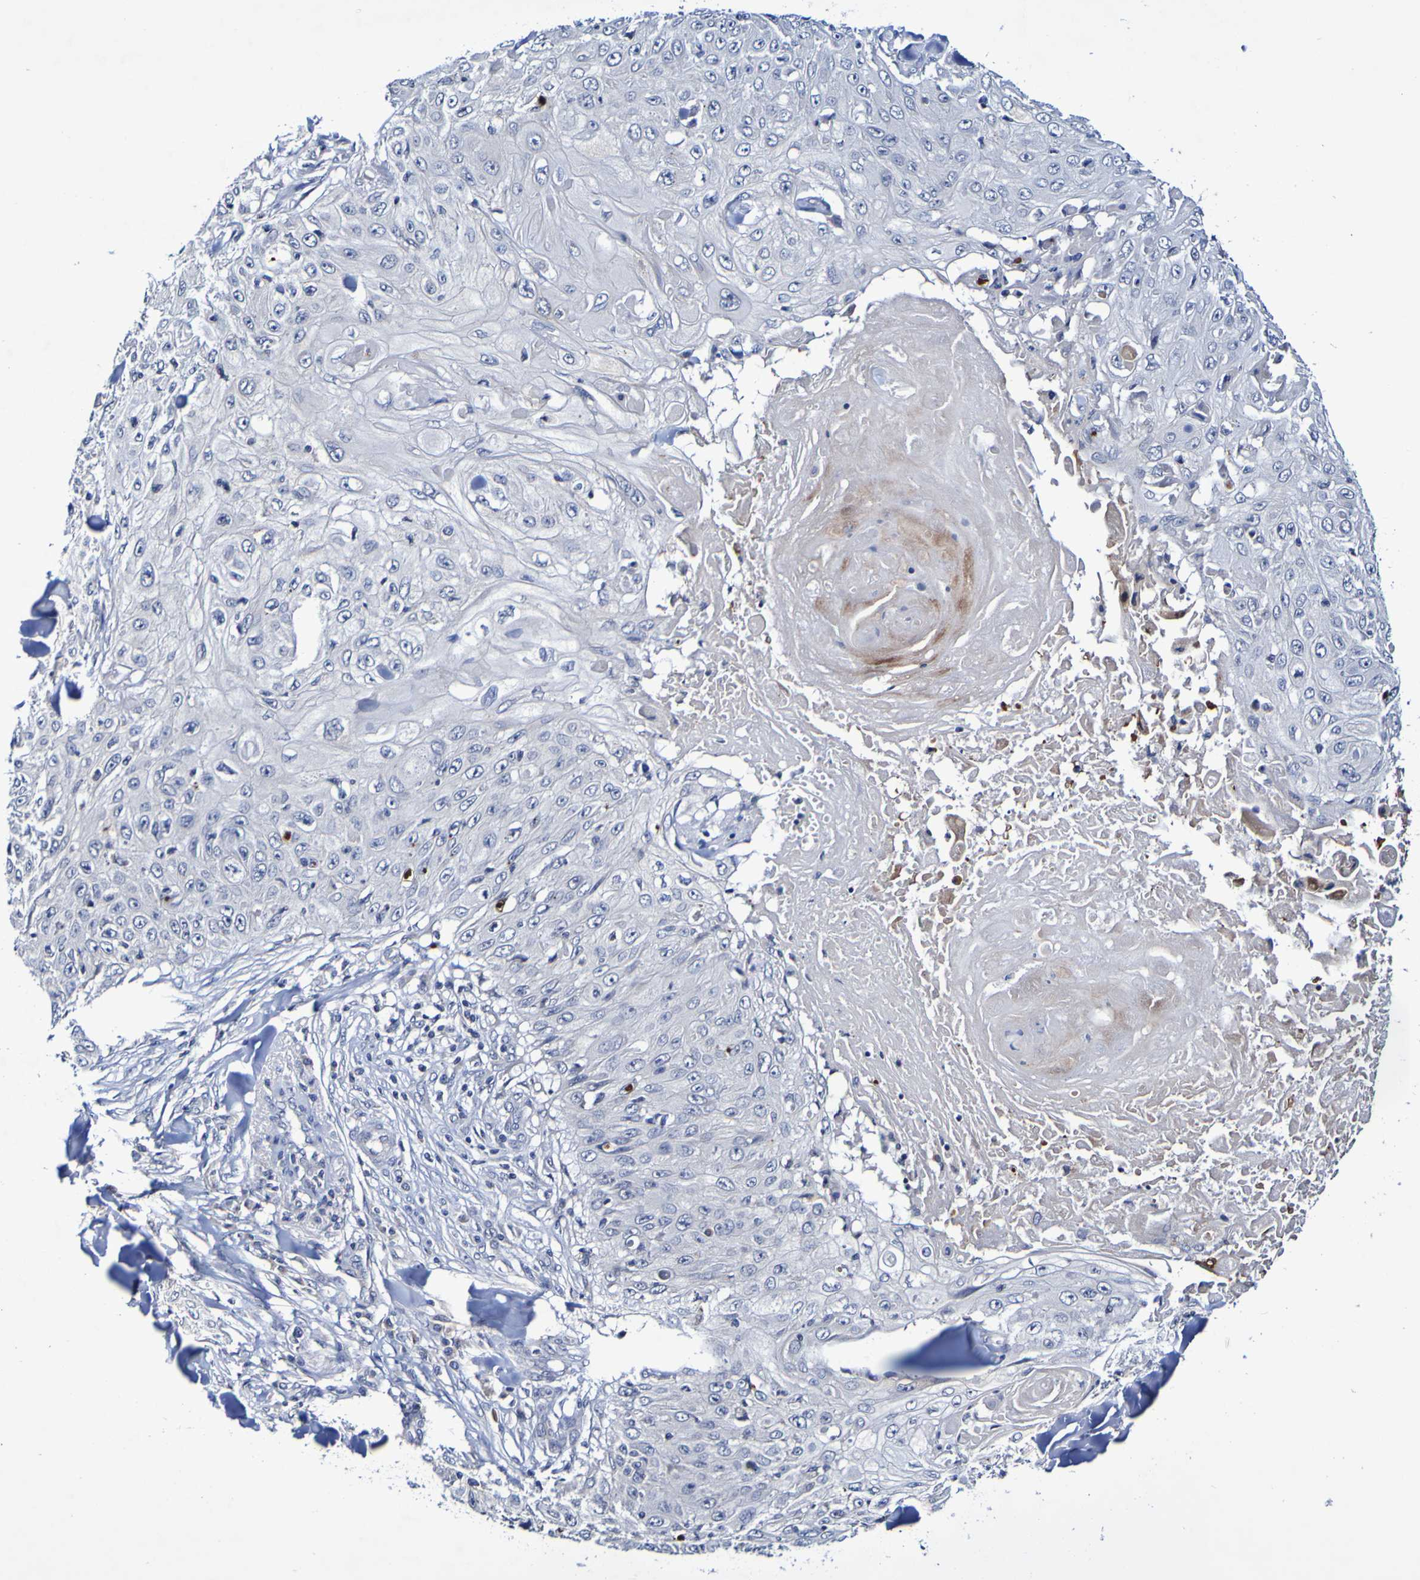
{"staining": {"intensity": "negative", "quantity": "none", "location": "none"}, "tissue": "skin cancer", "cell_type": "Tumor cells", "image_type": "cancer", "snomed": [{"axis": "morphology", "description": "Squamous cell carcinoma, NOS"}, {"axis": "topography", "description": "Skin"}], "caption": "An immunohistochemistry image of skin cancer (squamous cell carcinoma) is shown. There is no staining in tumor cells of skin cancer (squamous cell carcinoma).", "gene": "PTP4A2", "patient": {"sex": "male", "age": 86}}